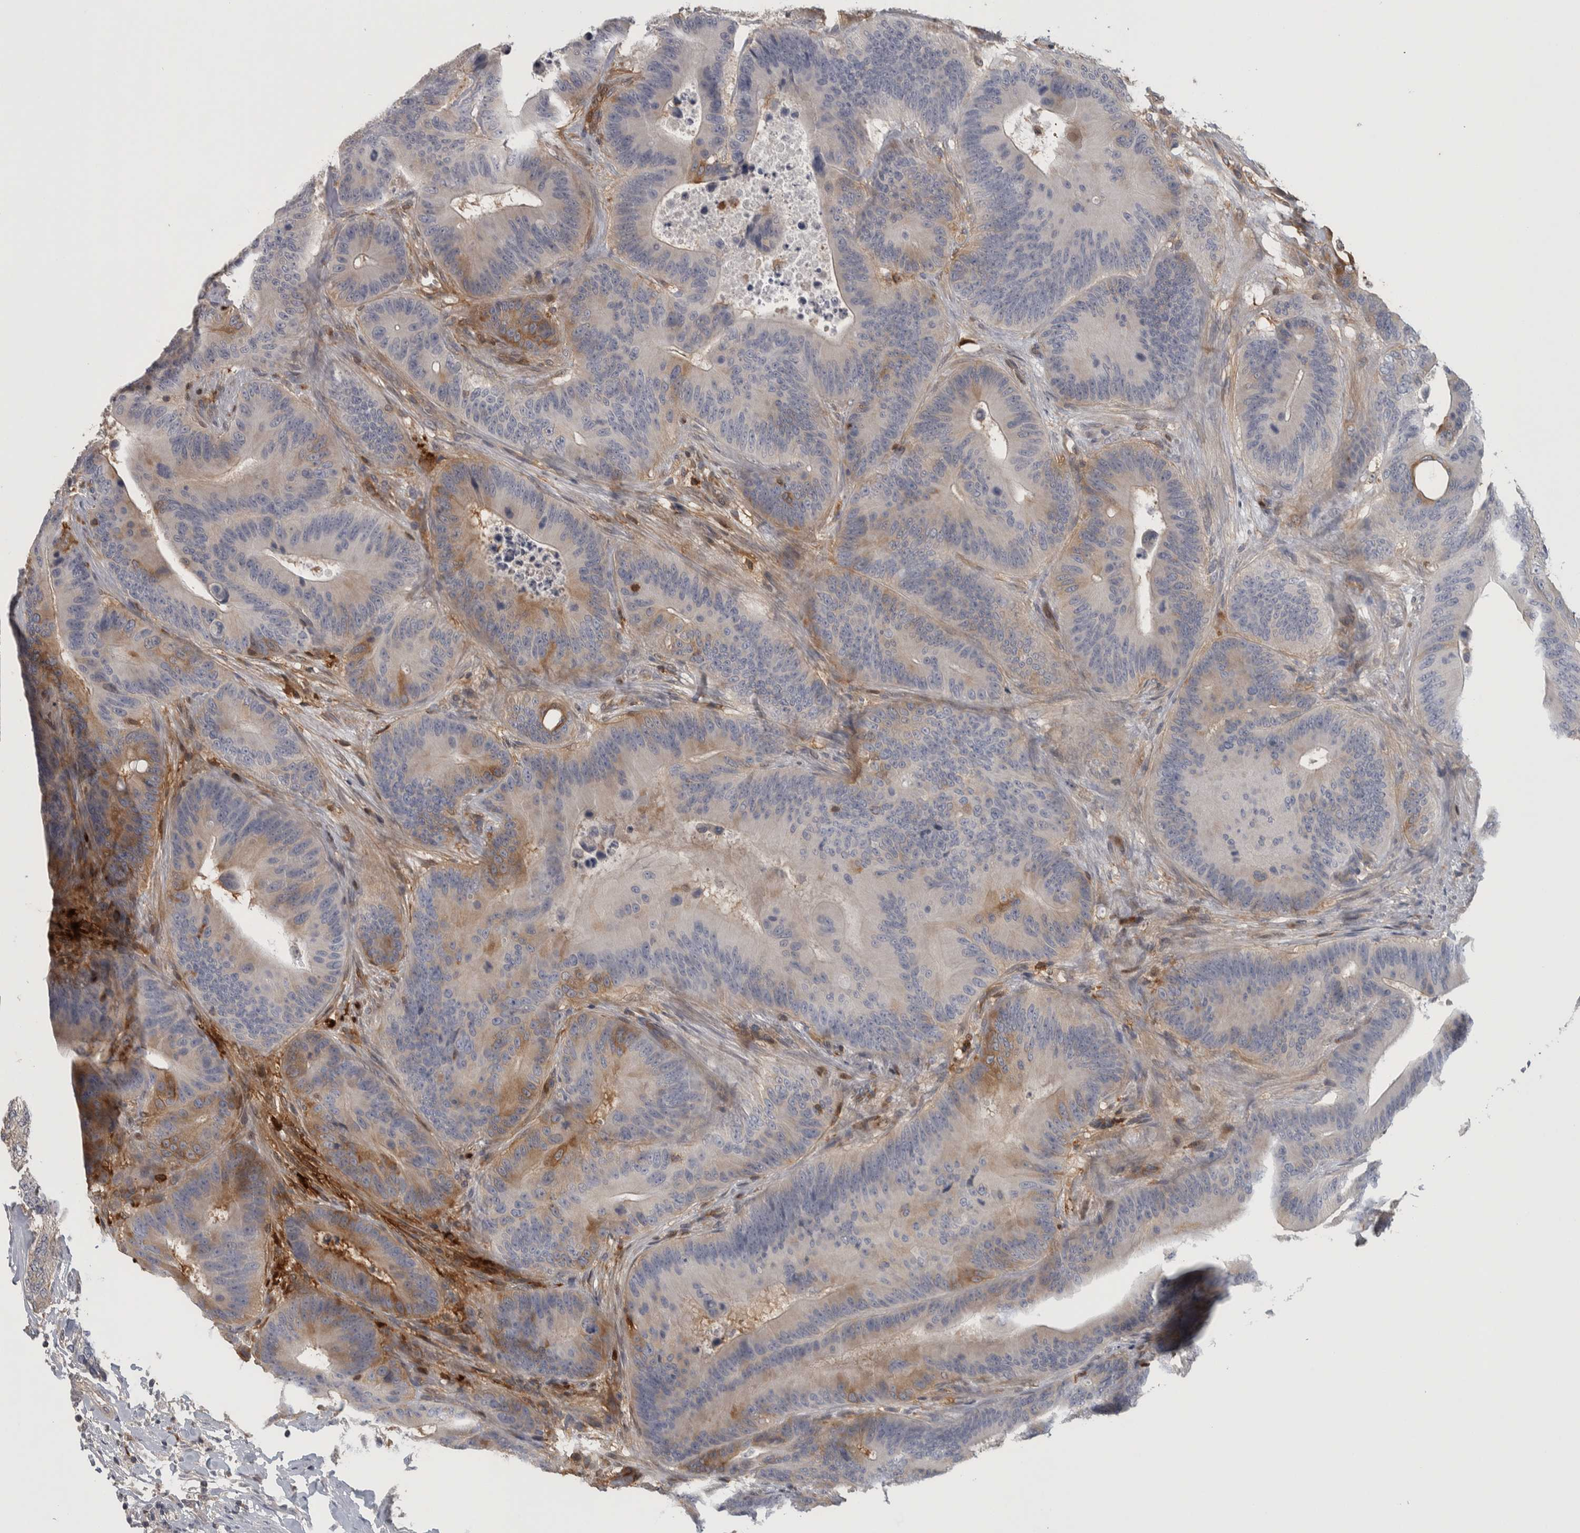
{"staining": {"intensity": "moderate", "quantity": "<25%", "location": "cytoplasmic/membranous"}, "tissue": "colorectal cancer", "cell_type": "Tumor cells", "image_type": "cancer", "snomed": [{"axis": "morphology", "description": "Adenocarcinoma, NOS"}, {"axis": "topography", "description": "Colon"}], "caption": "There is low levels of moderate cytoplasmic/membranous staining in tumor cells of colorectal adenocarcinoma, as demonstrated by immunohistochemical staining (brown color).", "gene": "NFKB2", "patient": {"sex": "male", "age": 83}}